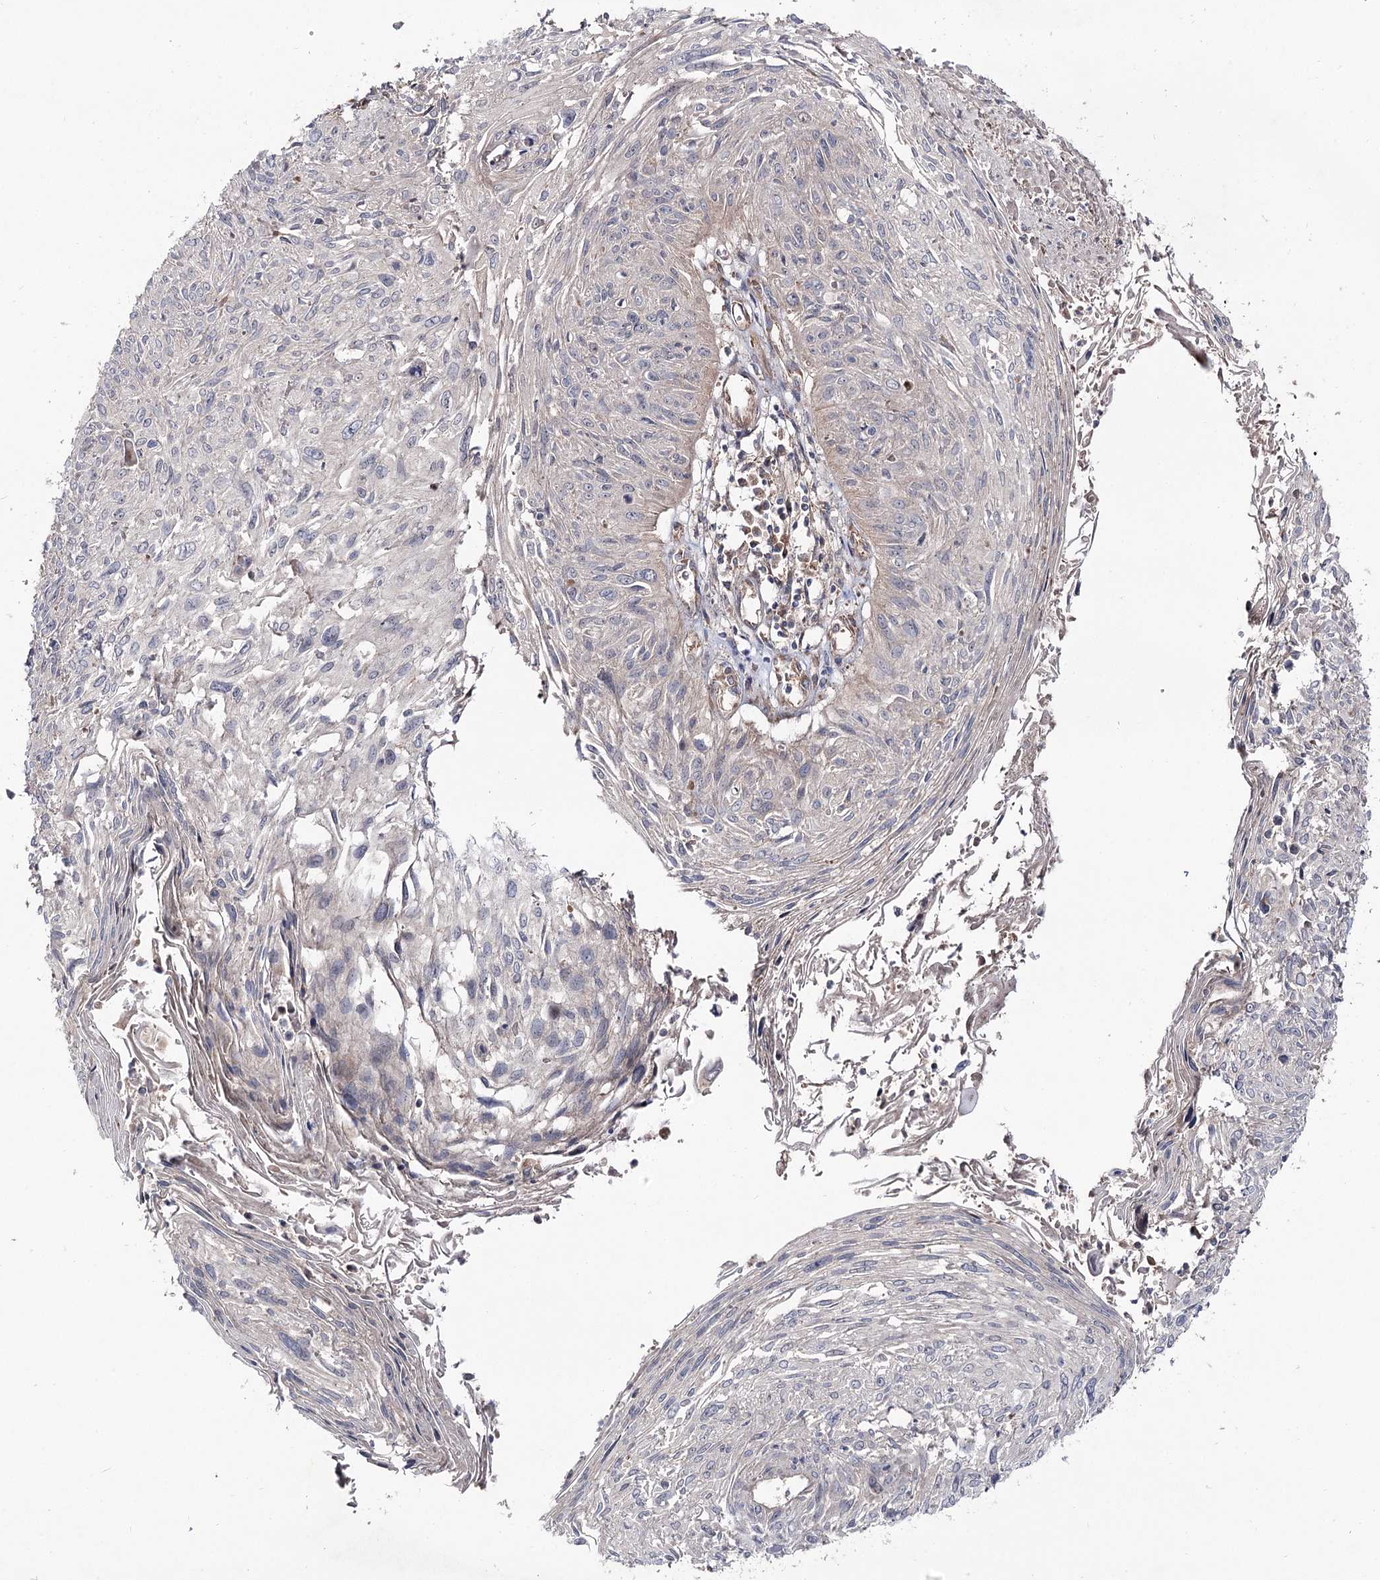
{"staining": {"intensity": "negative", "quantity": "none", "location": "none"}, "tissue": "cervical cancer", "cell_type": "Tumor cells", "image_type": "cancer", "snomed": [{"axis": "morphology", "description": "Squamous cell carcinoma, NOS"}, {"axis": "topography", "description": "Cervix"}], "caption": "Tumor cells show no significant protein positivity in cervical cancer (squamous cell carcinoma). (DAB immunohistochemistry (IHC) with hematoxylin counter stain).", "gene": "C11orf80", "patient": {"sex": "female", "age": 51}}